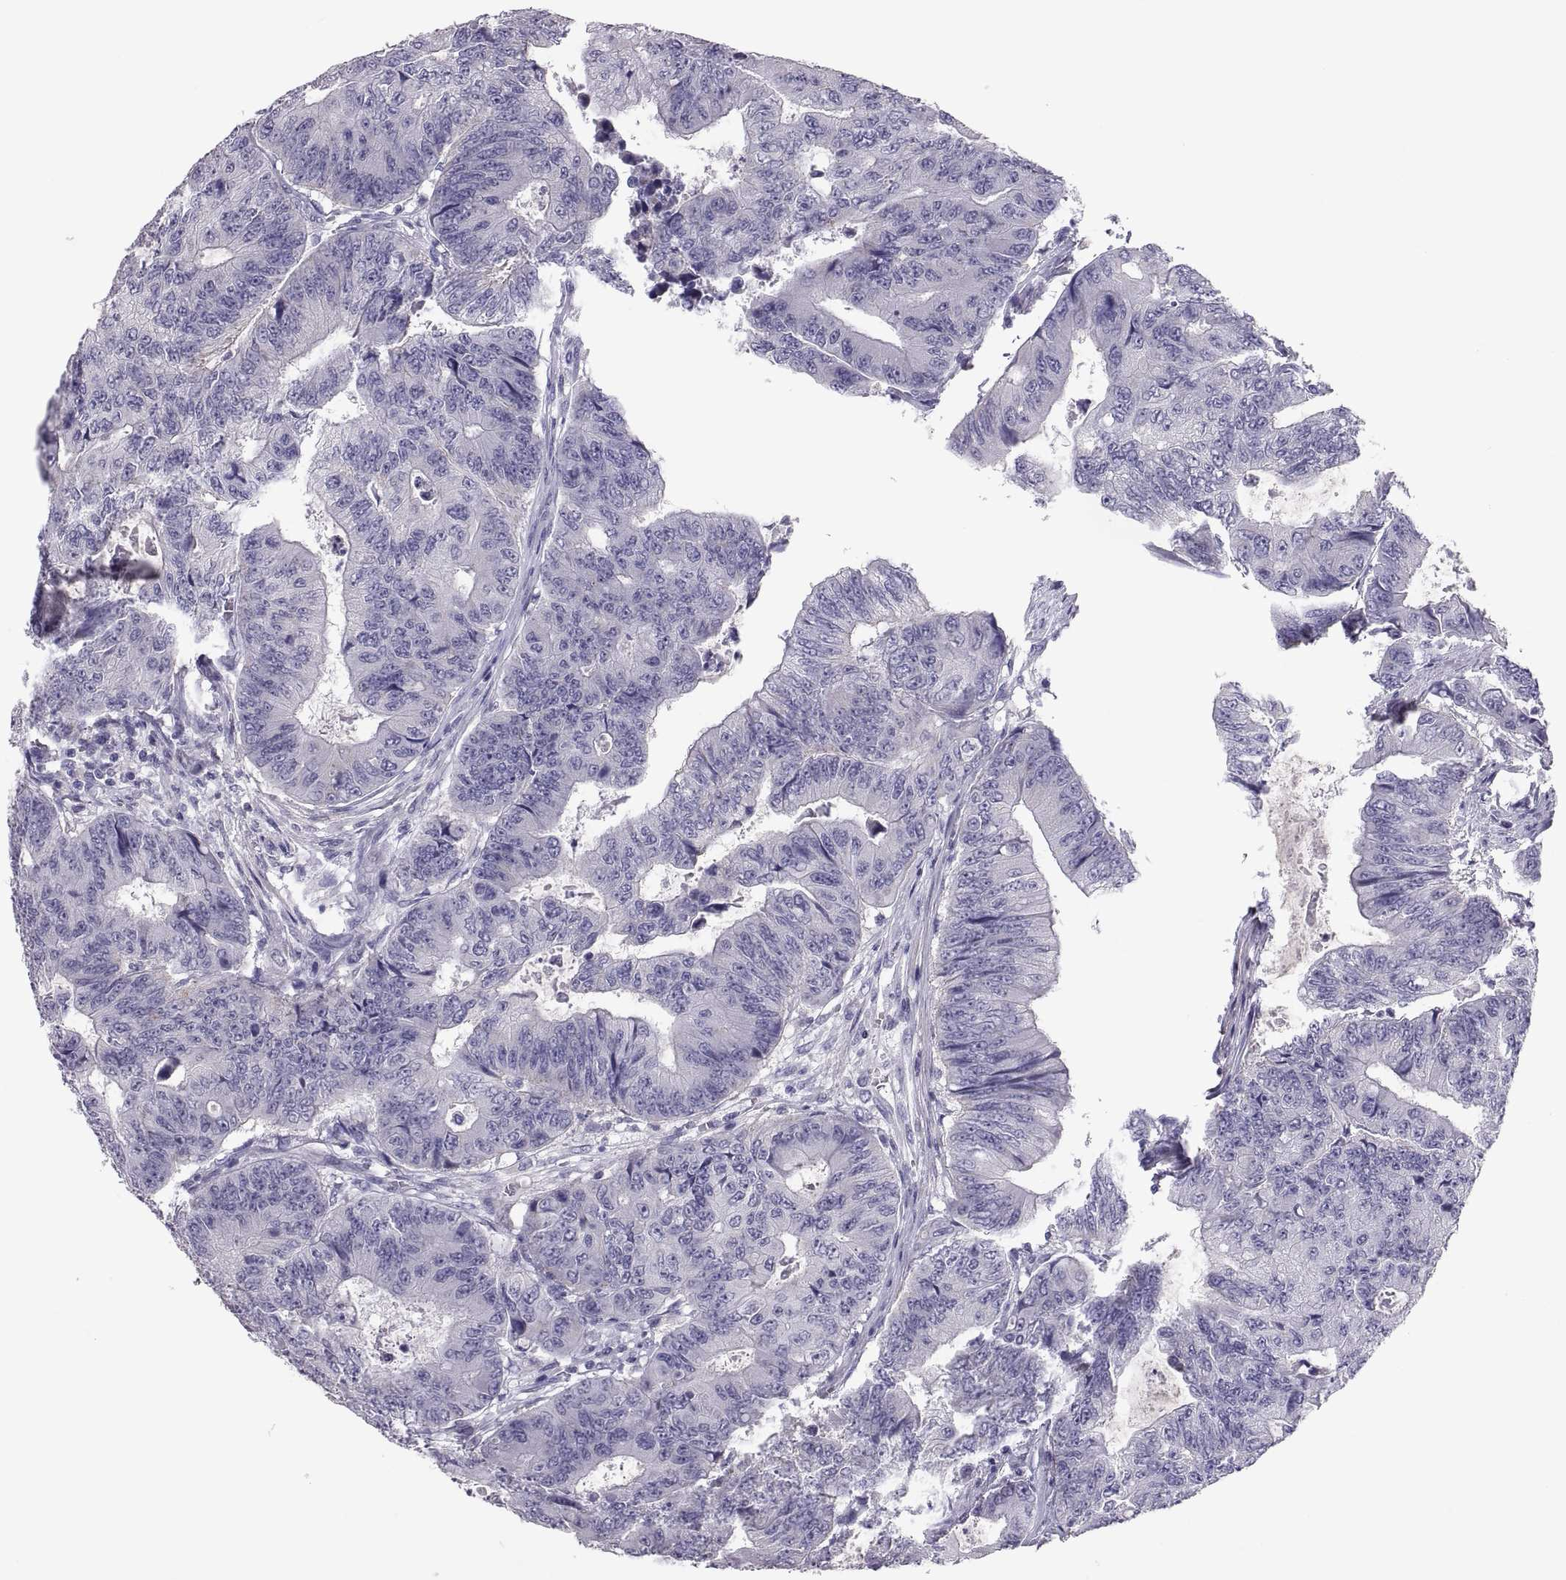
{"staining": {"intensity": "negative", "quantity": "none", "location": "none"}, "tissue": "colorectal cancer", "cell_type": "Tumor cells", "image_type": "cancer", "snomed": [{"axis": "morphology", "description": "Adenocarcinoma, NOS"}, {"axis": "topography", "description": "Colon"}], "caption": "This is an IHC histopathology image of human colorectal adenocarcinoma. There is no staining in tumor cells.", "gene": "IGSF1", "patient": {"sex": "female", "age": 48}}